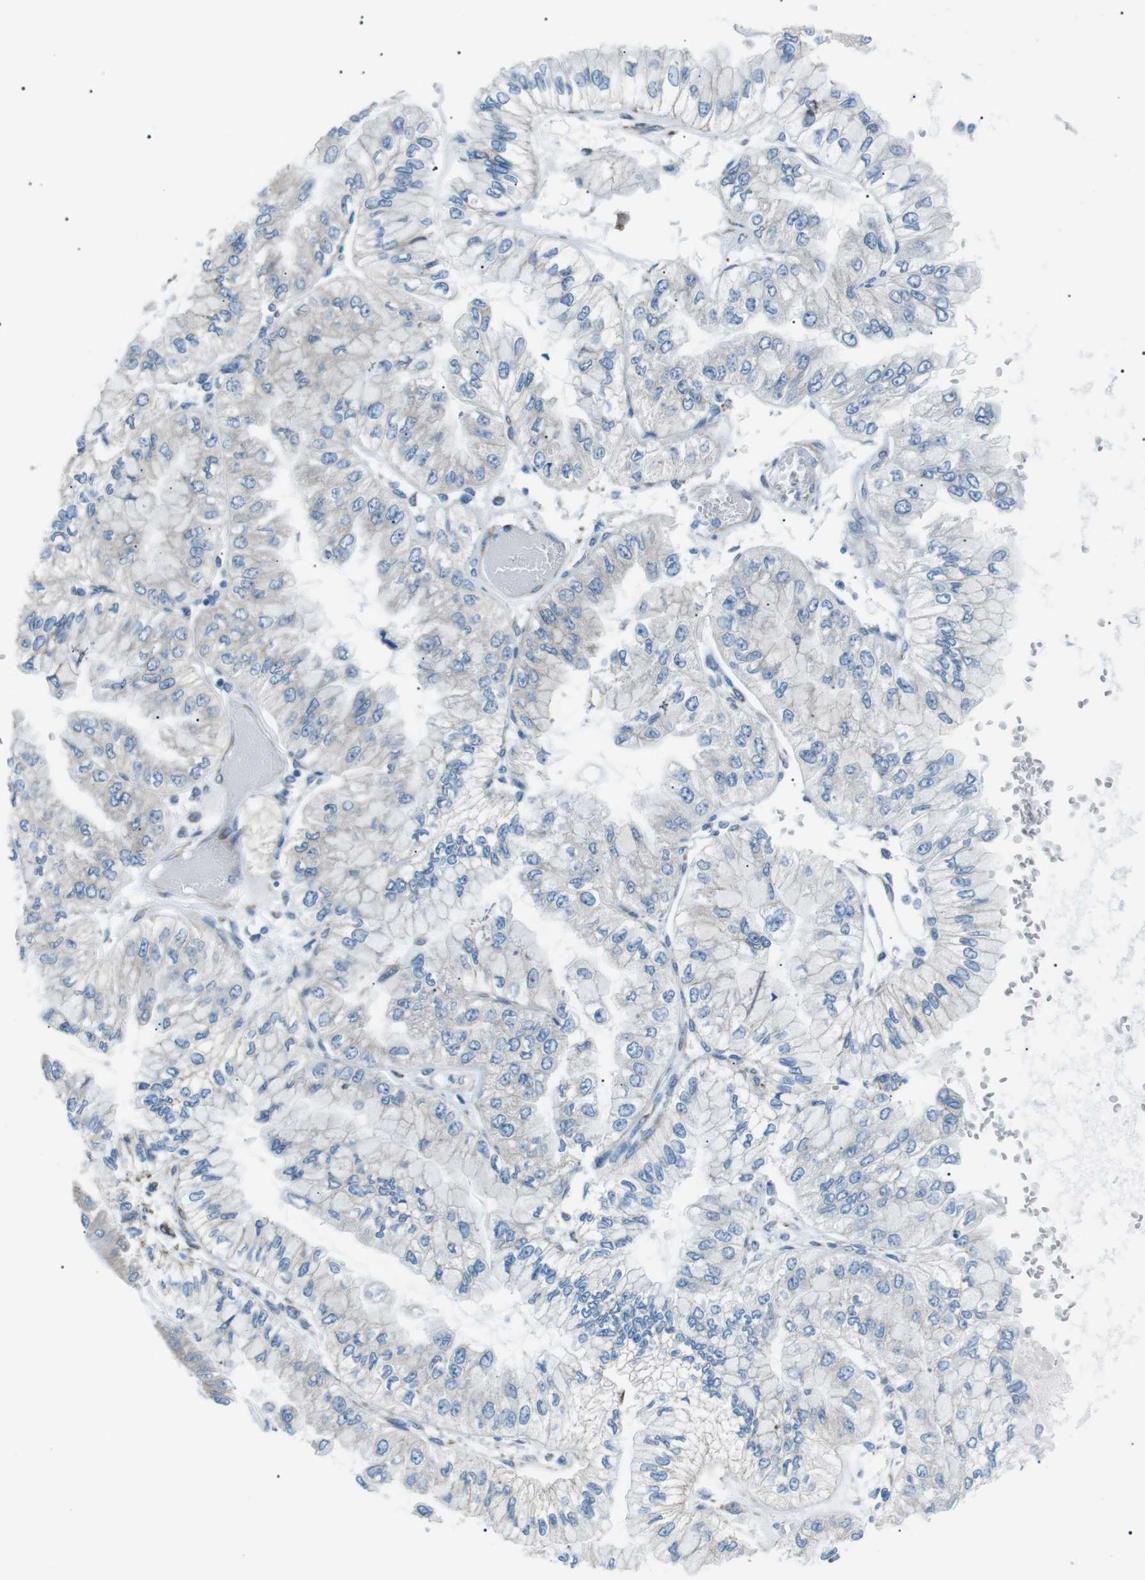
{"staining": {"intensity": "negative", "quantity": "none", "location": "none"}, "tissue": "liver cancer", "cell_type": "Tumor cells", "image_type": "cancer", "snomed": [{"axis": "morphology", "description": "Cholangiocarcinoma"}, {"axis": "topography", "description": "Liver"}], "caption": "Tumor cells are negative for protein expression in human liver cancer.", "gene": "MTARC2", "patient": {"sex": "female", "age": 79}}